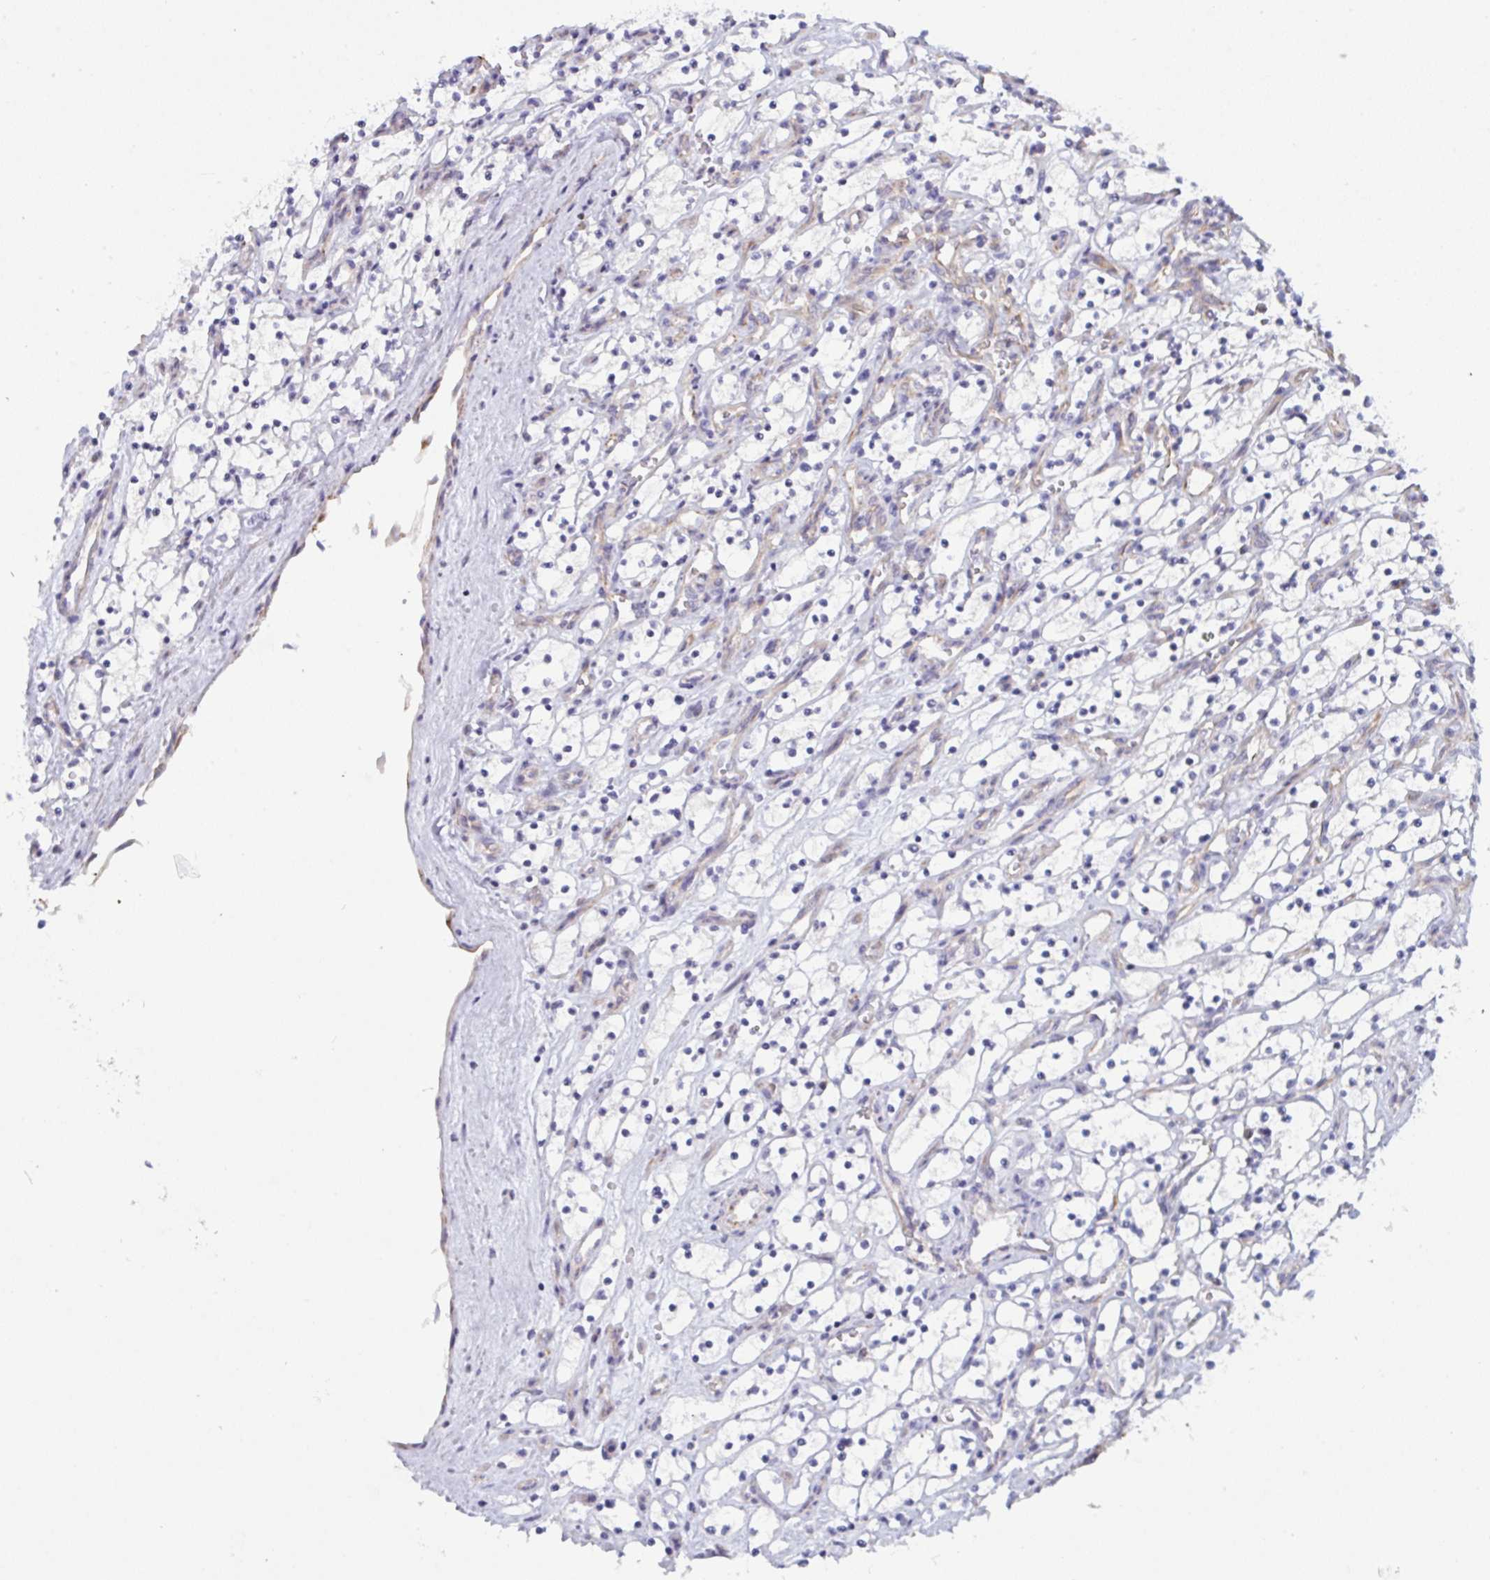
{"staining": {"intensity": "negative", "quantity": "none", "location": "none"}, "tissue": "renal cancer", "cell_type": "Tumor cells", "image_type": "cancer", "snomed": [{"axis": "morphology", "description": "Adenocarcinoma, NOS"}, {"axis": "topography", "description": "Kidney"}], "caption": "Tumor cells are negative for brown protein staining in renal cancer (adenocarcinoma). The staining is performed using DAB brown chromogen with nuclei counter-stained in using hematoxylin.", "gene": "DCBLD1", "patient": {"sex": "female", "age": 69}}